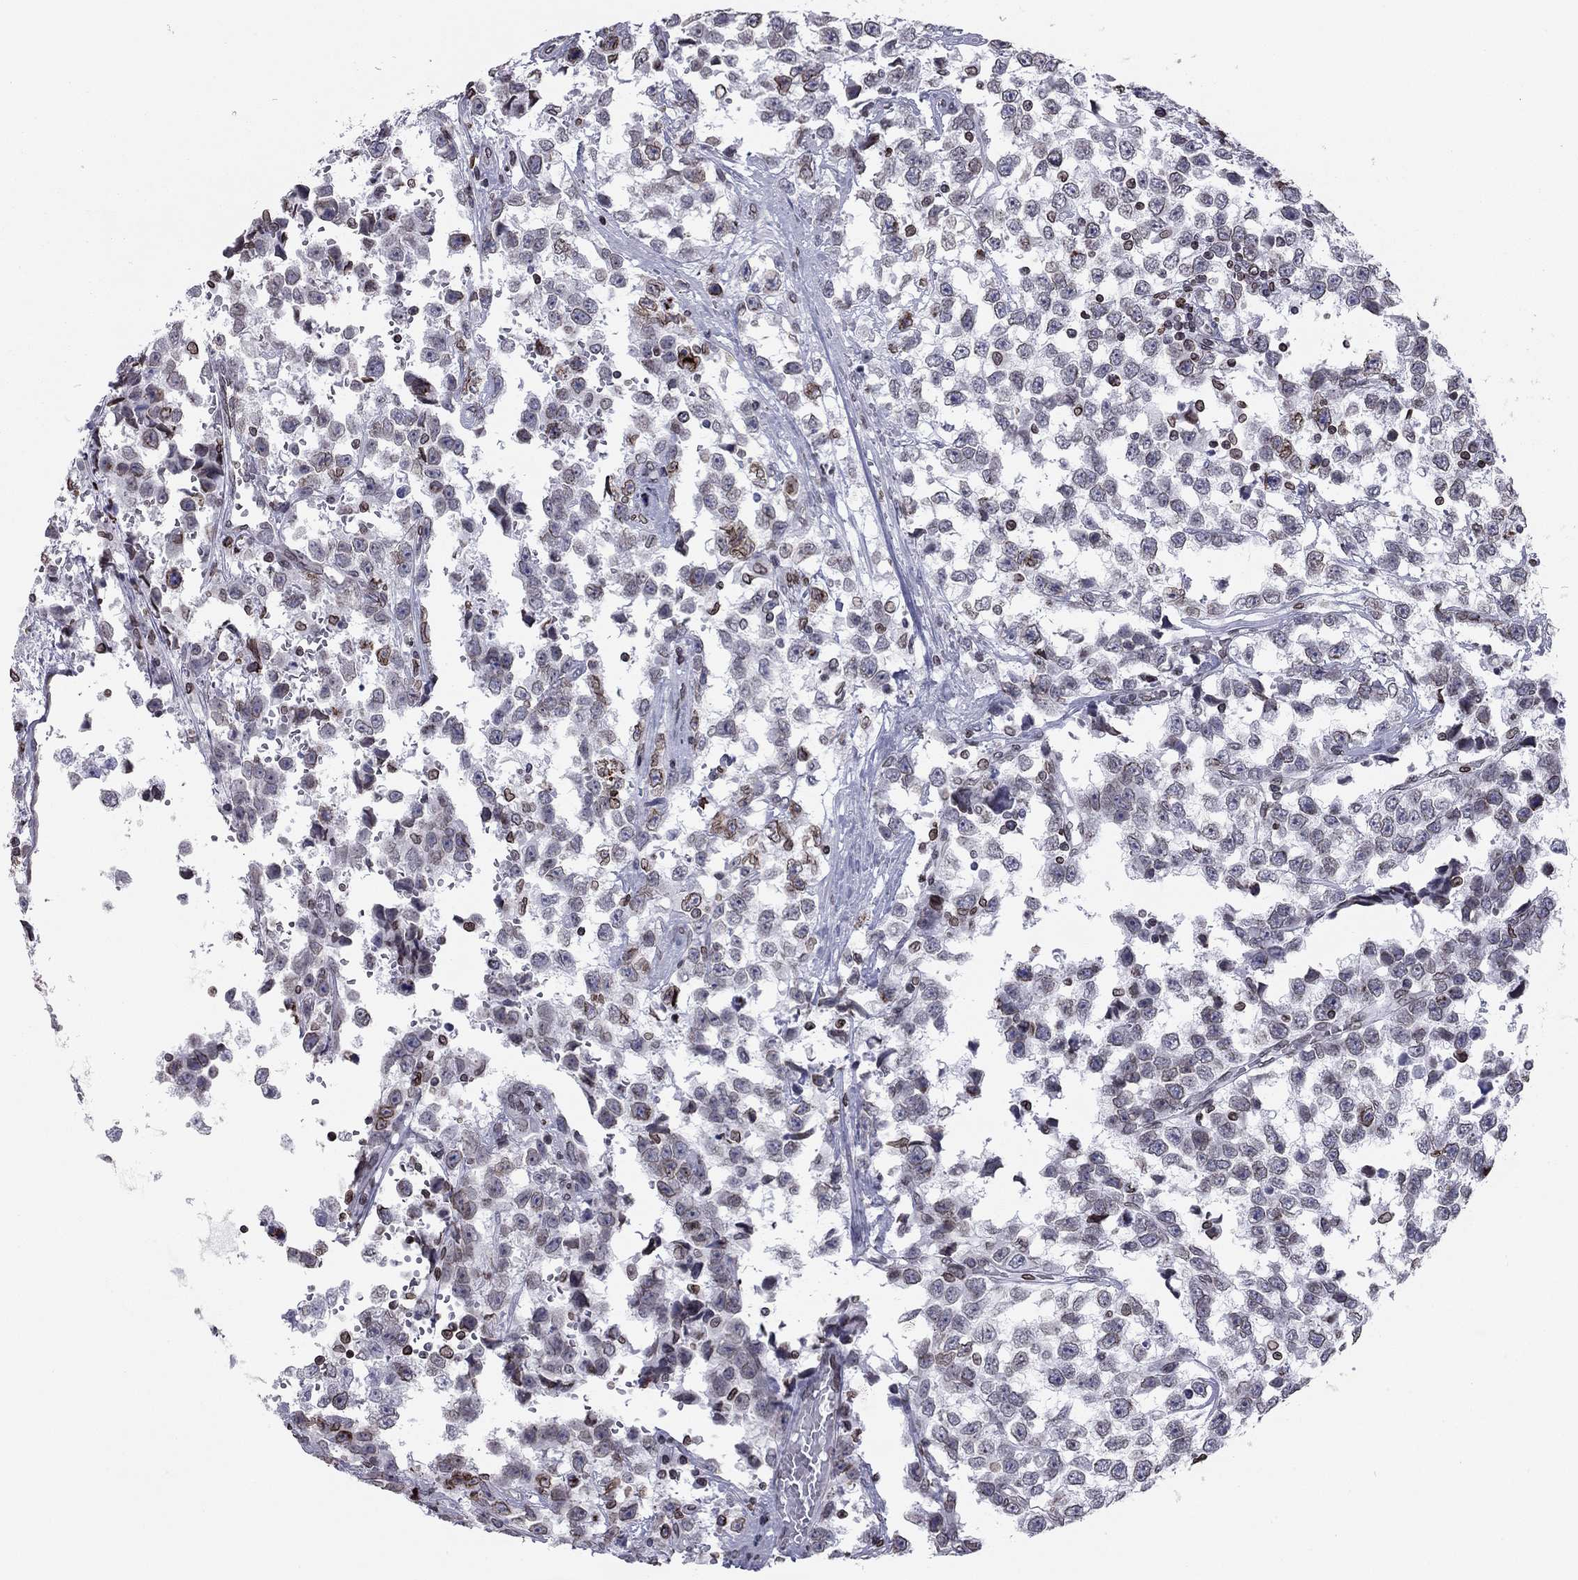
{"staining": {"intensity": "moderate", "quantity": "<25%", "location": "cytoplasmic/membranous,nuclear"}, "tissue": "testis cancer", "cell_type": "Tumor cells", "image_type": "cancer", "snomed": [{"axis": "morphology", "description": "Seminoma, NOS"}, {"axis": "topography", "description": "Testis"}], "caption": "High-power microscopy captured an IHC photomicrograph of testis seminoma, revealing moderate cytoplasmic/membranous and nuclear staining in about <25% of tumor cells. (DAB IHC, brown staining for protein, blue staining for nuclei).", "gene": "ESPL1", "patient": {"sex": "male", "age": 34}}